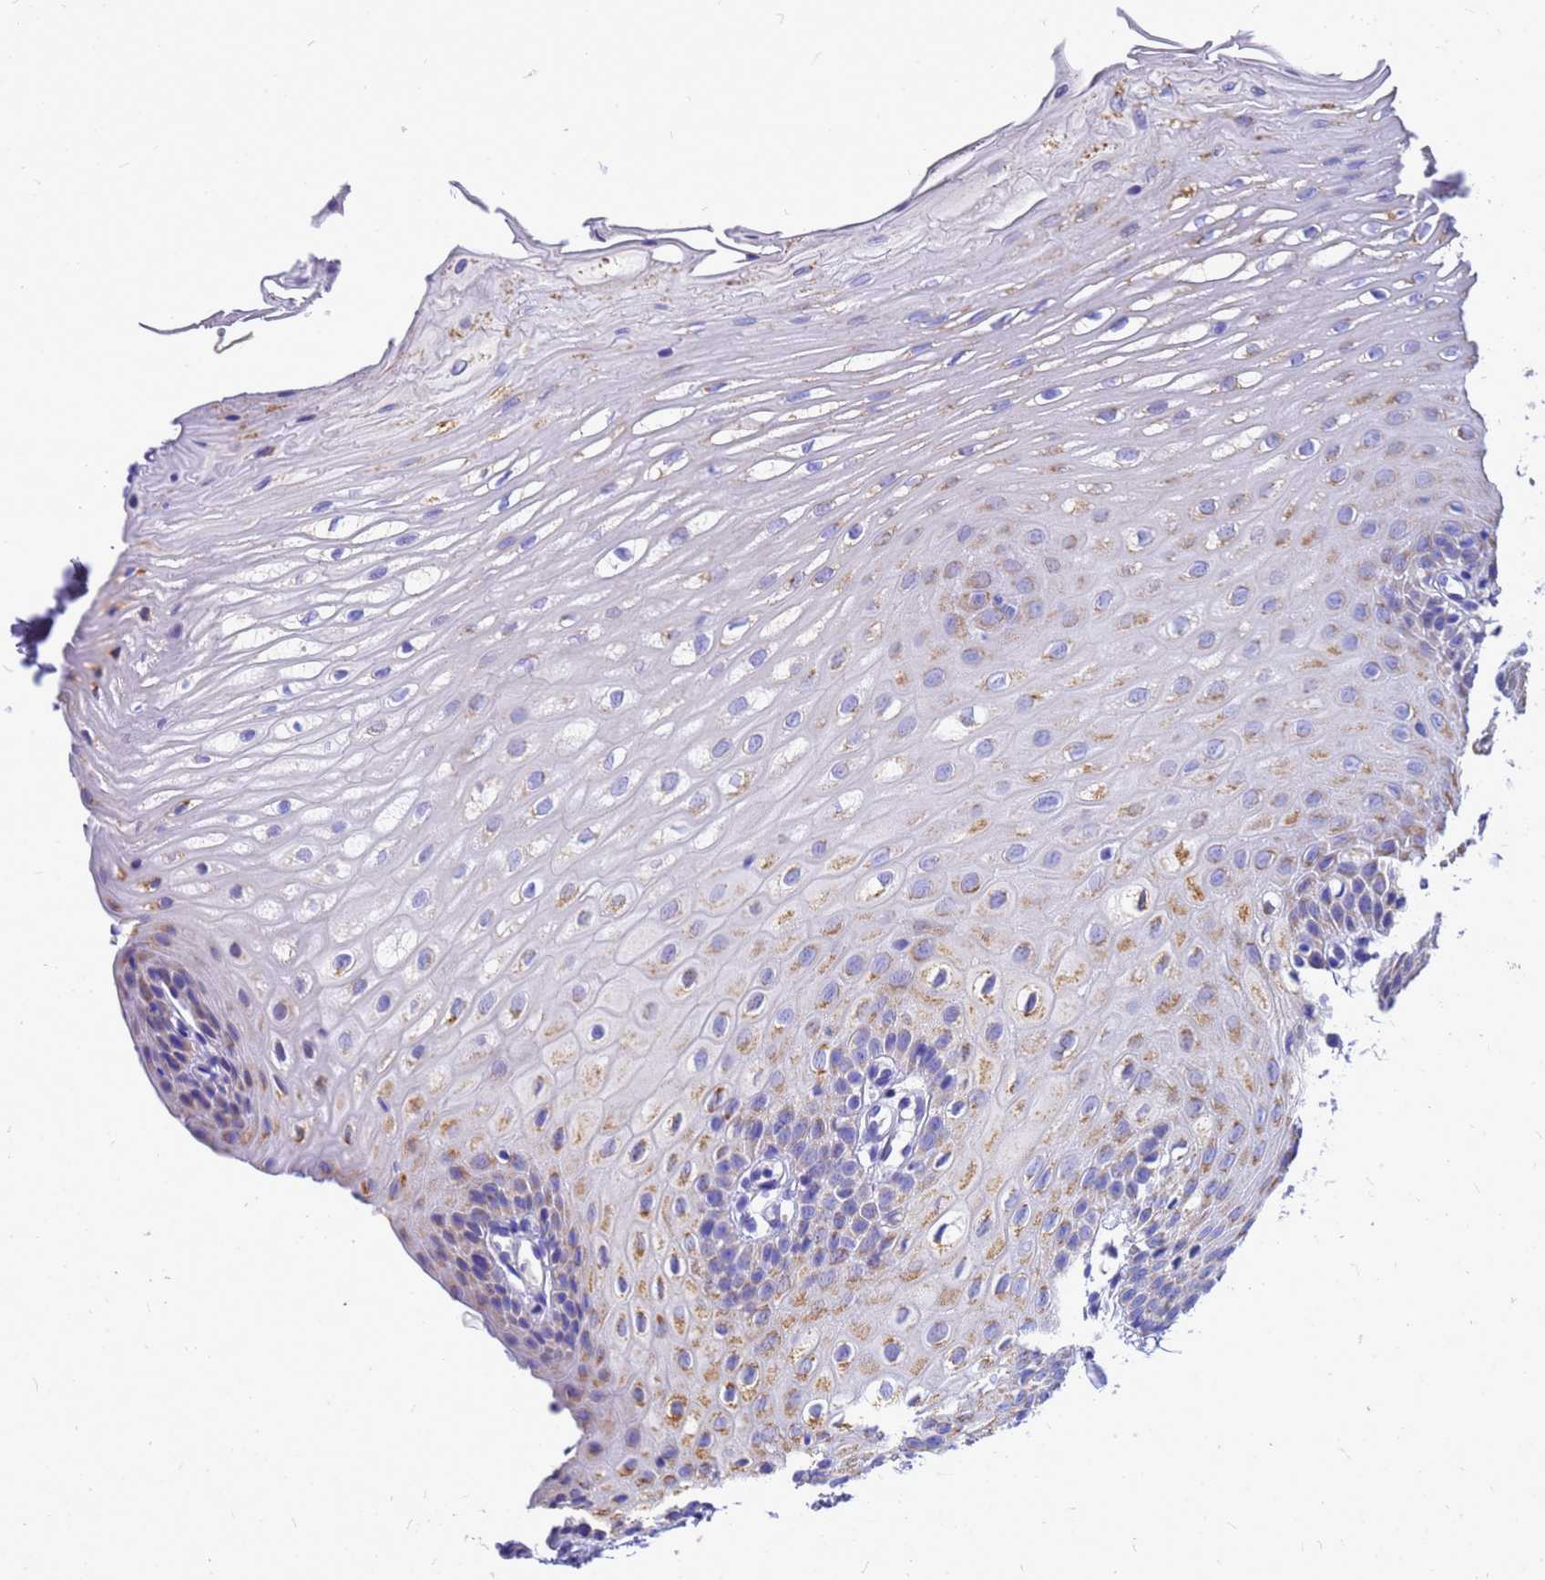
{"staining": {"intensity": "moderate", "quantity": "25%-75%", "location": "cytoplasmic/membranous"}, "tissue": "oral mucosa", "cell_type": "Squamous epithelial cells", "image_type": "normal", "snomed": [{"axis": "morphology", "description": "Normal tissue, NOS"}, {"axis": "topography", "description": "Oral tissue"}], "caption": "High-power microscopy captured an IHC photomicrograph of normal oral mucosa, revealing moderate cytoplasmic/membranous expression in approximately 25%-75% of squamous epithelial cells. The staining was performed using DAB, with brown indicating positive protein expression. Nuclei are stained blue with hematoxylin.", "gene": "OR52E2", "patient": {"sex": "female", "age": 39}}